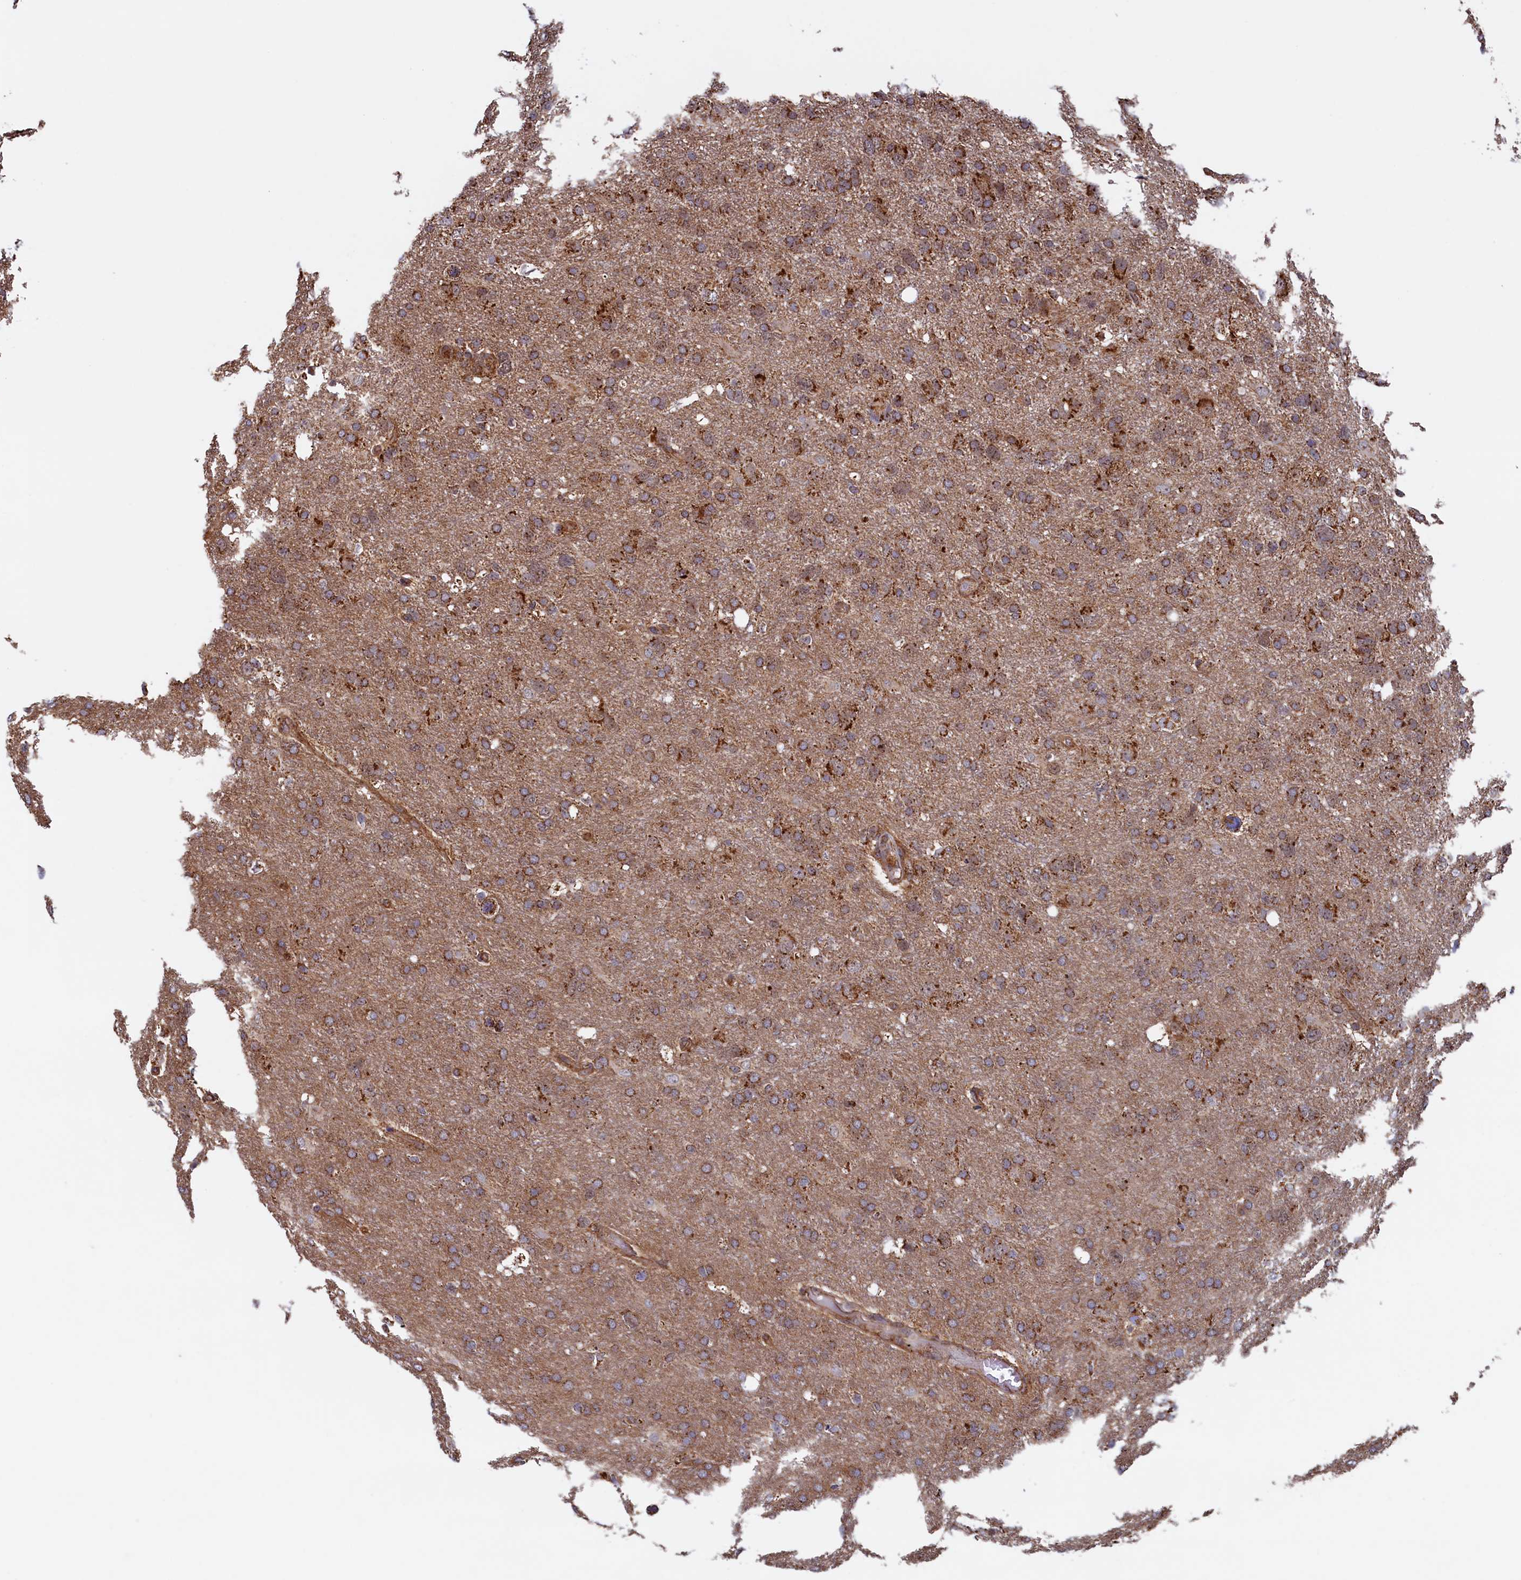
{"staining": {"intensity": "moderate", "quantity": ">75%", "location": "cytoplasmic/membranous"}, "tissue": "glioma", "cell_type": "Tumor cells", "image_type": "cancer", "snomed": [{"axis": "morphology", "description": "Glioma, malignant, High grade"}, {"axis": "topography", "description": "Brain"}], "caption": "Moderate cytoplasmic/membranous positivity is appreciated in about >75% of tumor cells in glioma.", "gene": "UBE3B", "patient": {"sex": "male", "age": 61}}